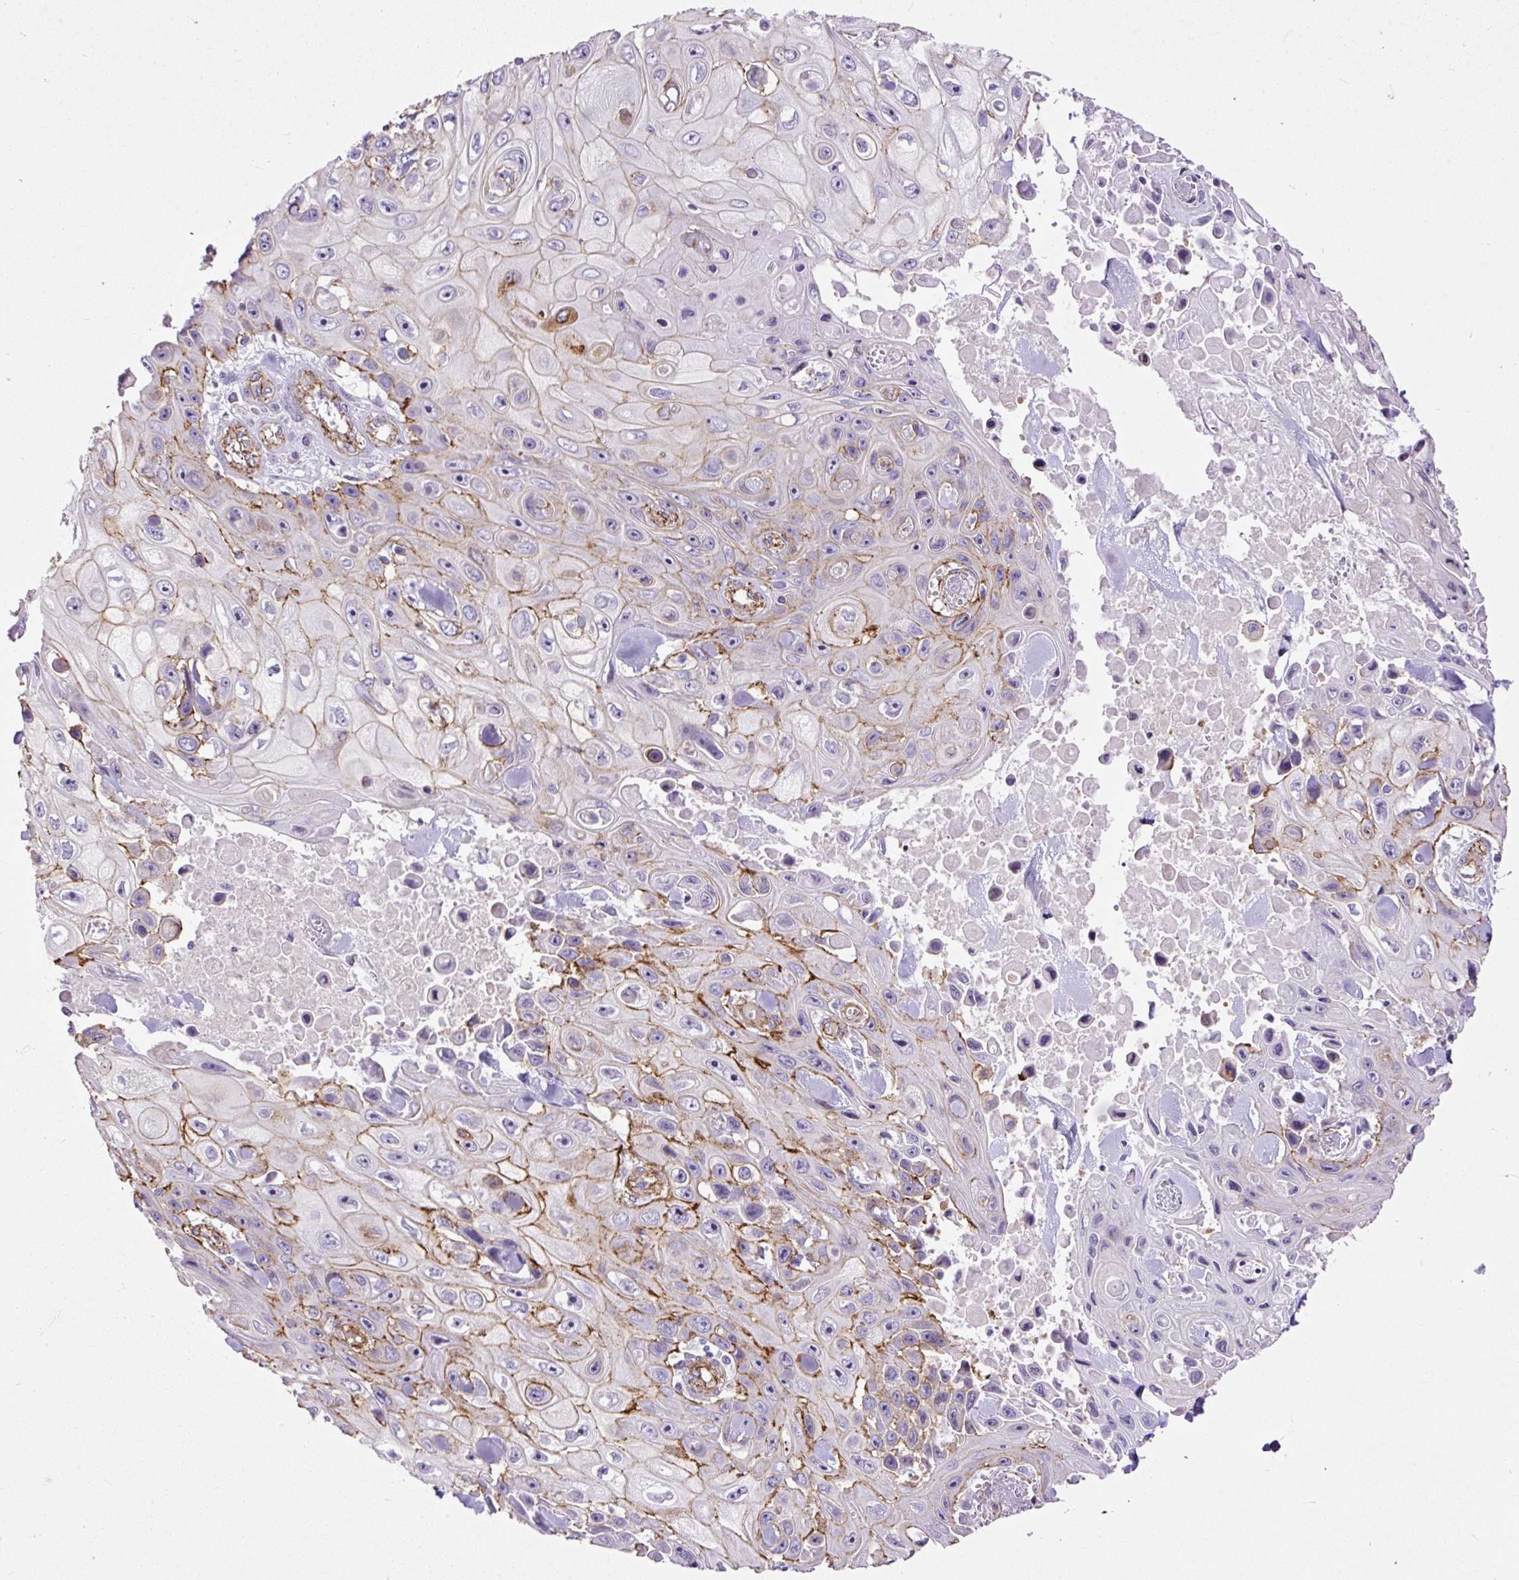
{"staining": {"intensity": "moderate", "quantity": "<25%", "location": "cytoplasmic/membranous"}, "tissue": "skin cancer", "cell_type": "Tumor cells", "image_type": "cancer", "snomed": [{"axis": "morphology", "description": "Squamous cell carcinoma, NOS"}, {"axis": "topography", "description": "Skin"}], "caption": "Protein staining of skin cancer tissue demonstrates moderate cytoplasmic/membranous expression in about <25% of tumor cells. (Stains: DAB (3,3'-diaminobenzidine) in brown, nuclei in blue, Microscopy: brightfield microscopy at high magnification).", "gene": "MAGEB16", "patient": {"sex": "male", "age": 82}}